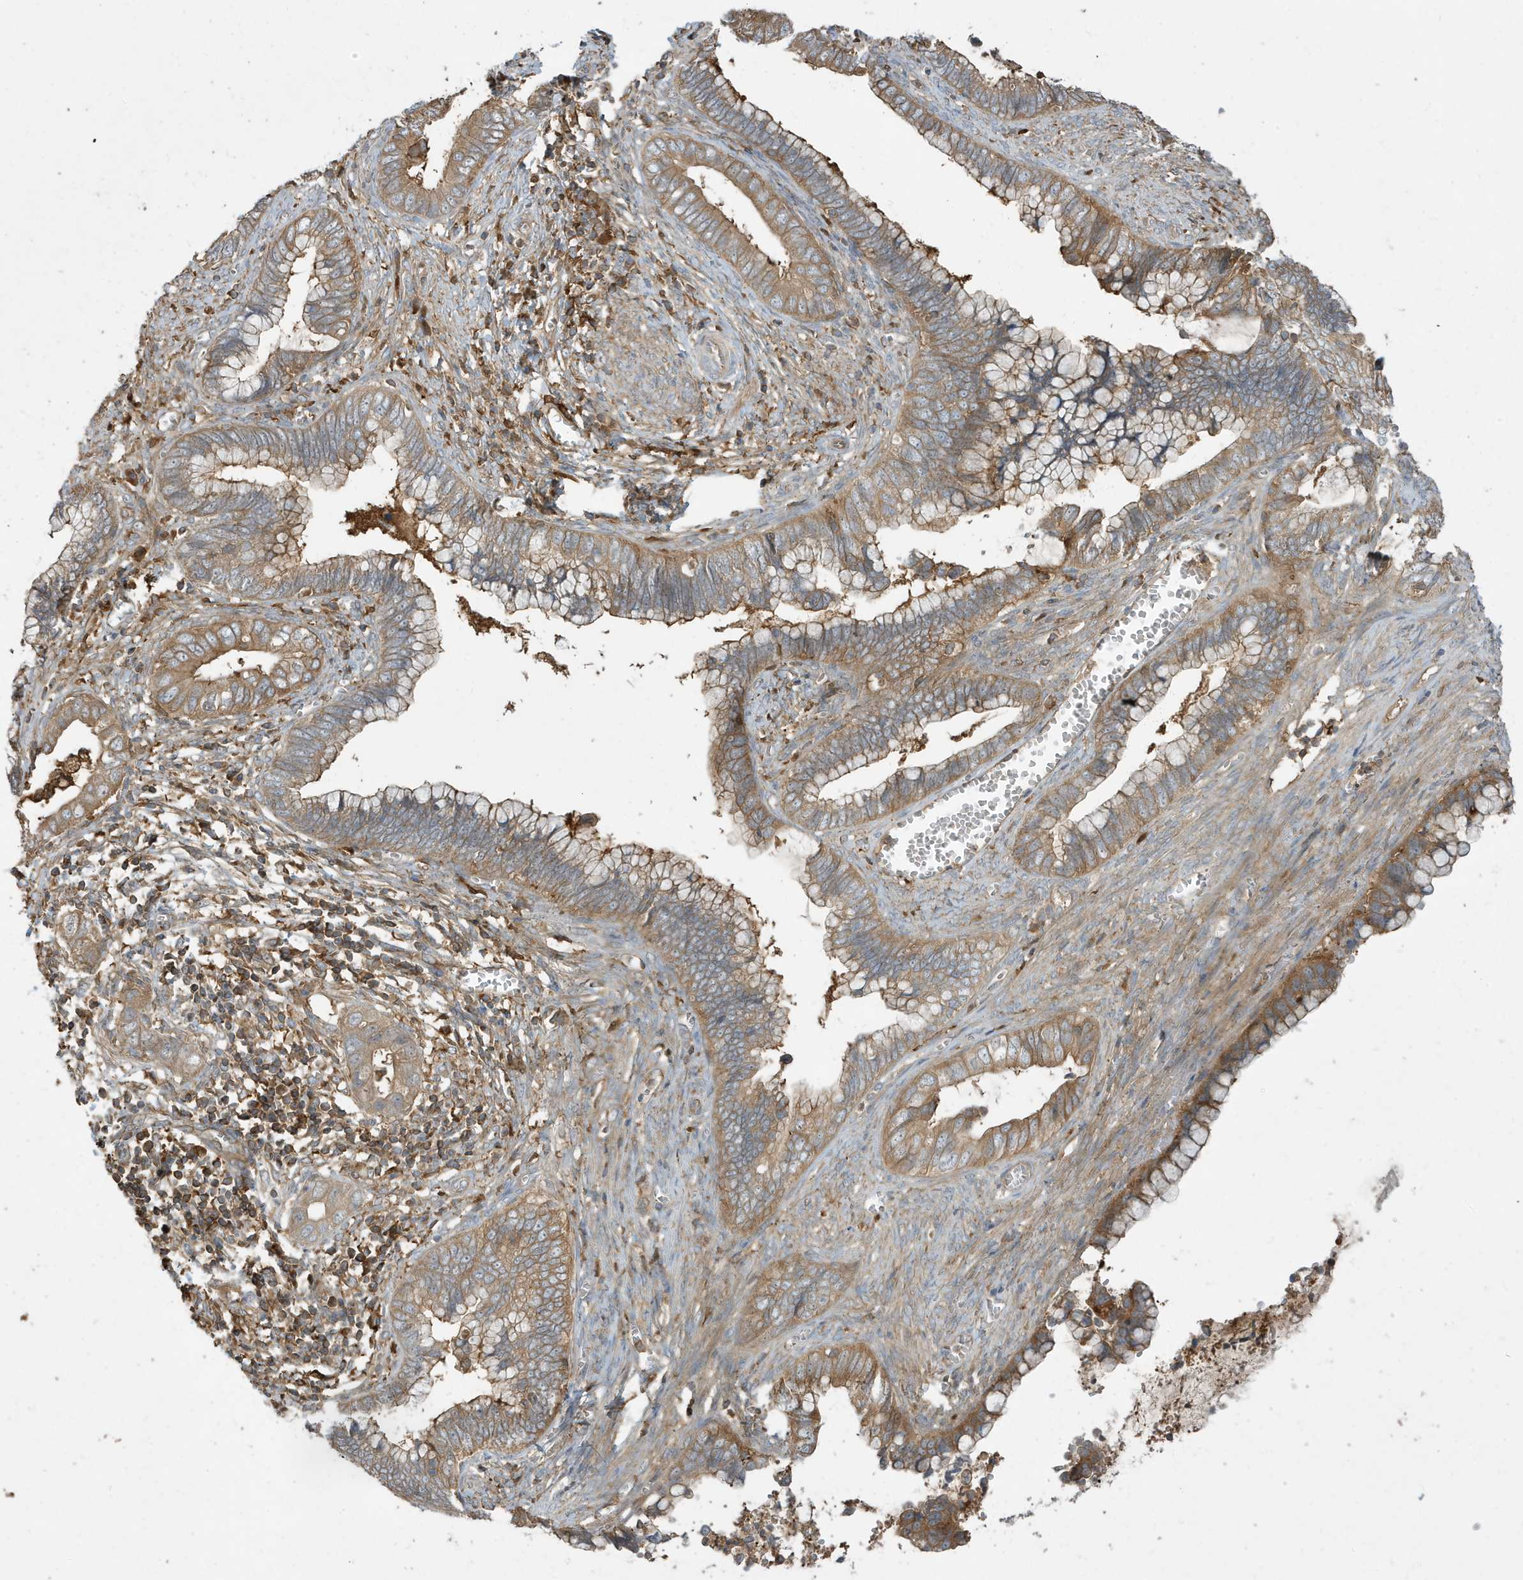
{"staining": {"intensity": "moderate", "quantity": ">75%", "location": "cytoplasmic/membranous"}, "tissue": "cervical cancer", "cell_type": "Tumor cells", "image_type": "cancer", "snomed": [{"axis": "morphology", "description": "Adenocarcinoma, NOS"}, {"axis": "topography", "description": "Cervix"}], "caption": "Immunohistochemical staining of cervical cancer (adenocarcinoma) shows medium levels of moderate cytoplasmic/membranous protein expression in approximately >75% of tumor cells. The staining was performed using DAB (3,3'-diaminobenzidine) to visualize the protein expression in brown, while the nuclei were stained in blue with hematoxylin (Magnification: 20x).", "gene": "ABTB1", "patient": {"sex": "female", "age": 44}}